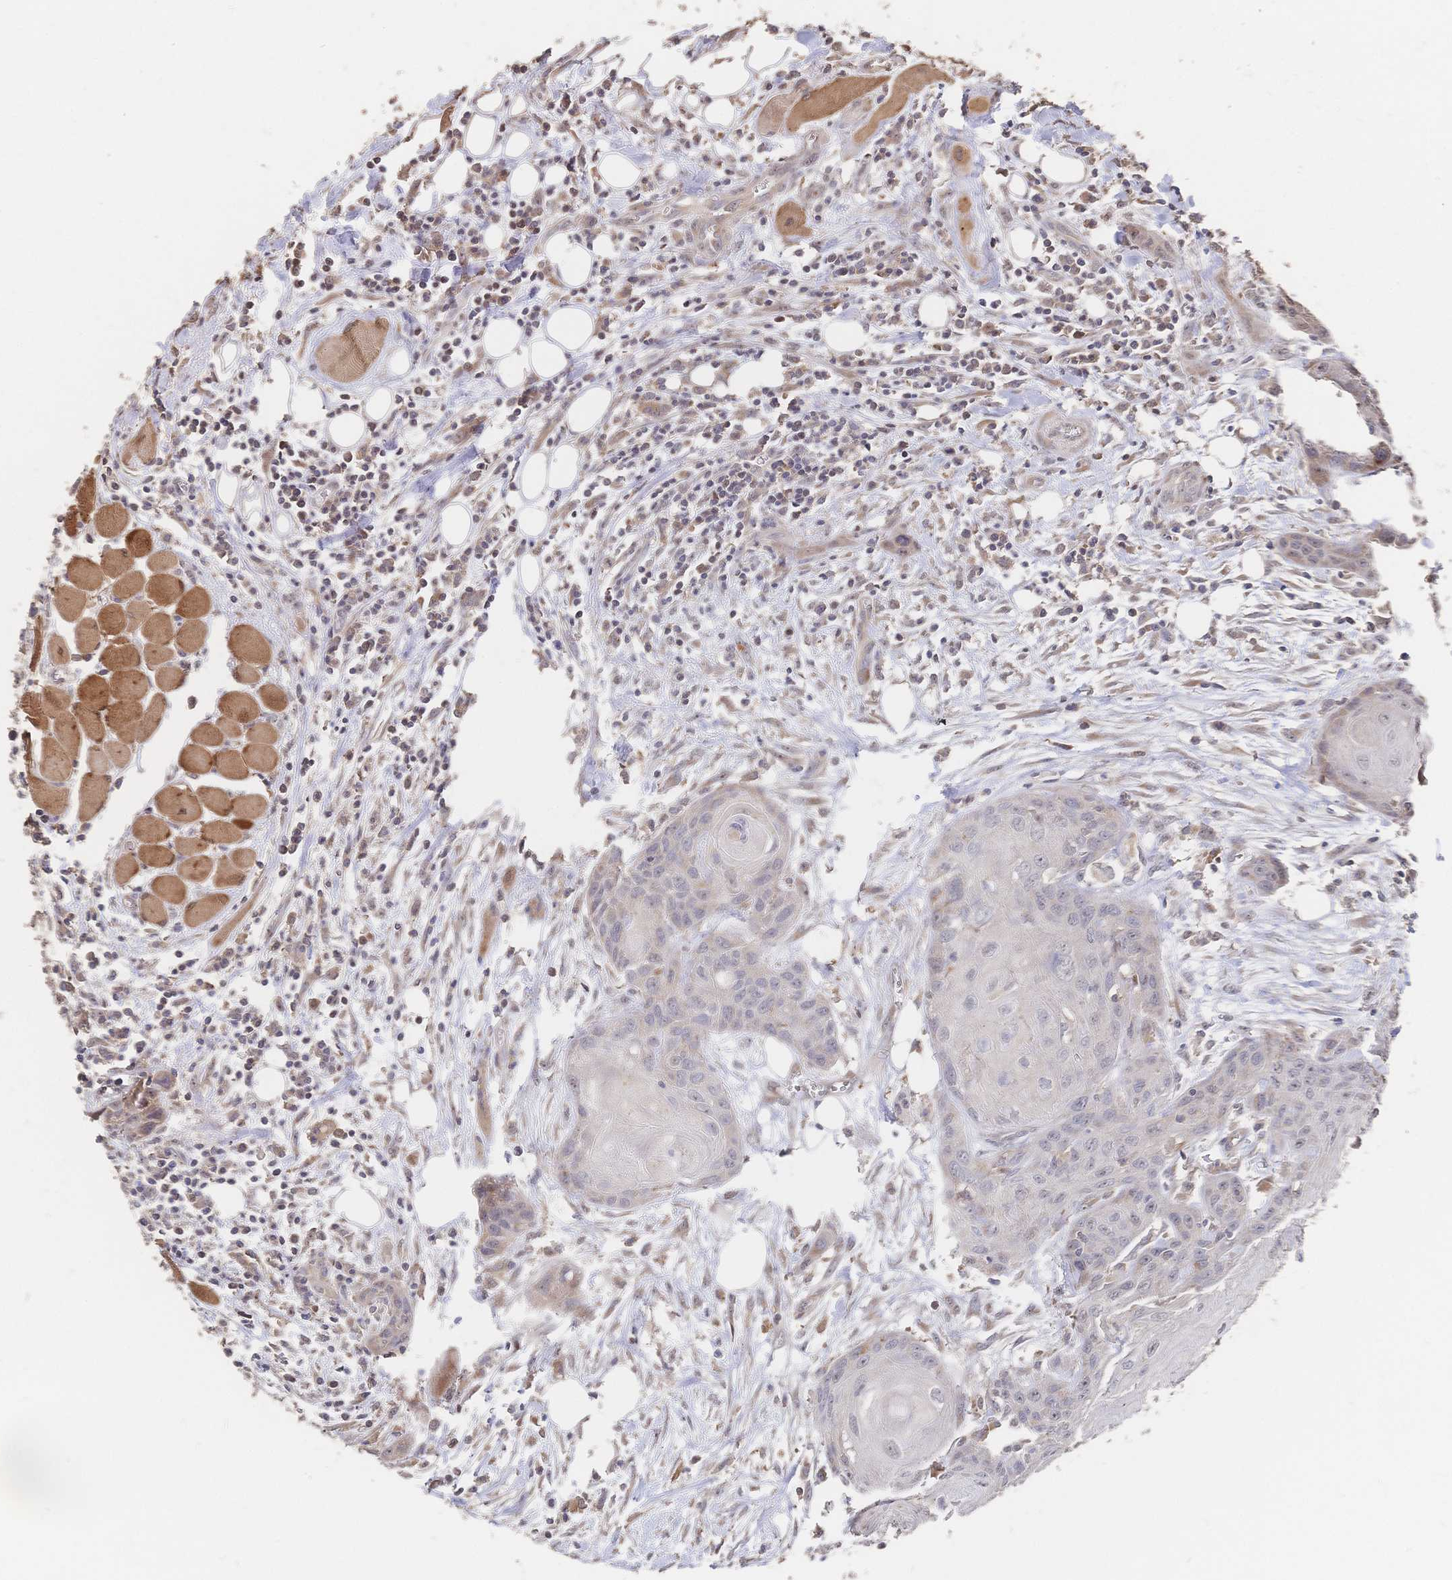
{"staining": {"intensity": "negative", "quantity": "none", "location": "none"}, "tissue": "head and neck cancer", "cell_type": "Tumor cells", "image_type": "cancer", "snomed": [{"axis": "morphology", "description": "Squamous cell carcinoma, NOS"}, {"axis": "topography", "description": "Oral tissue"}, {"axis": "topography", "description": "Head-Neck"}], "caption": "High magnification brightfield microscopy of head and neck squamous cell carcinoma stained with DAB (3,3'-diaminobenzidine) (brown) and counterstained with hematoxylin (blue): tumor cells show no significant expression.", "gene": "DNAJA4", "patient": {"sex": "male", "age": 58}}